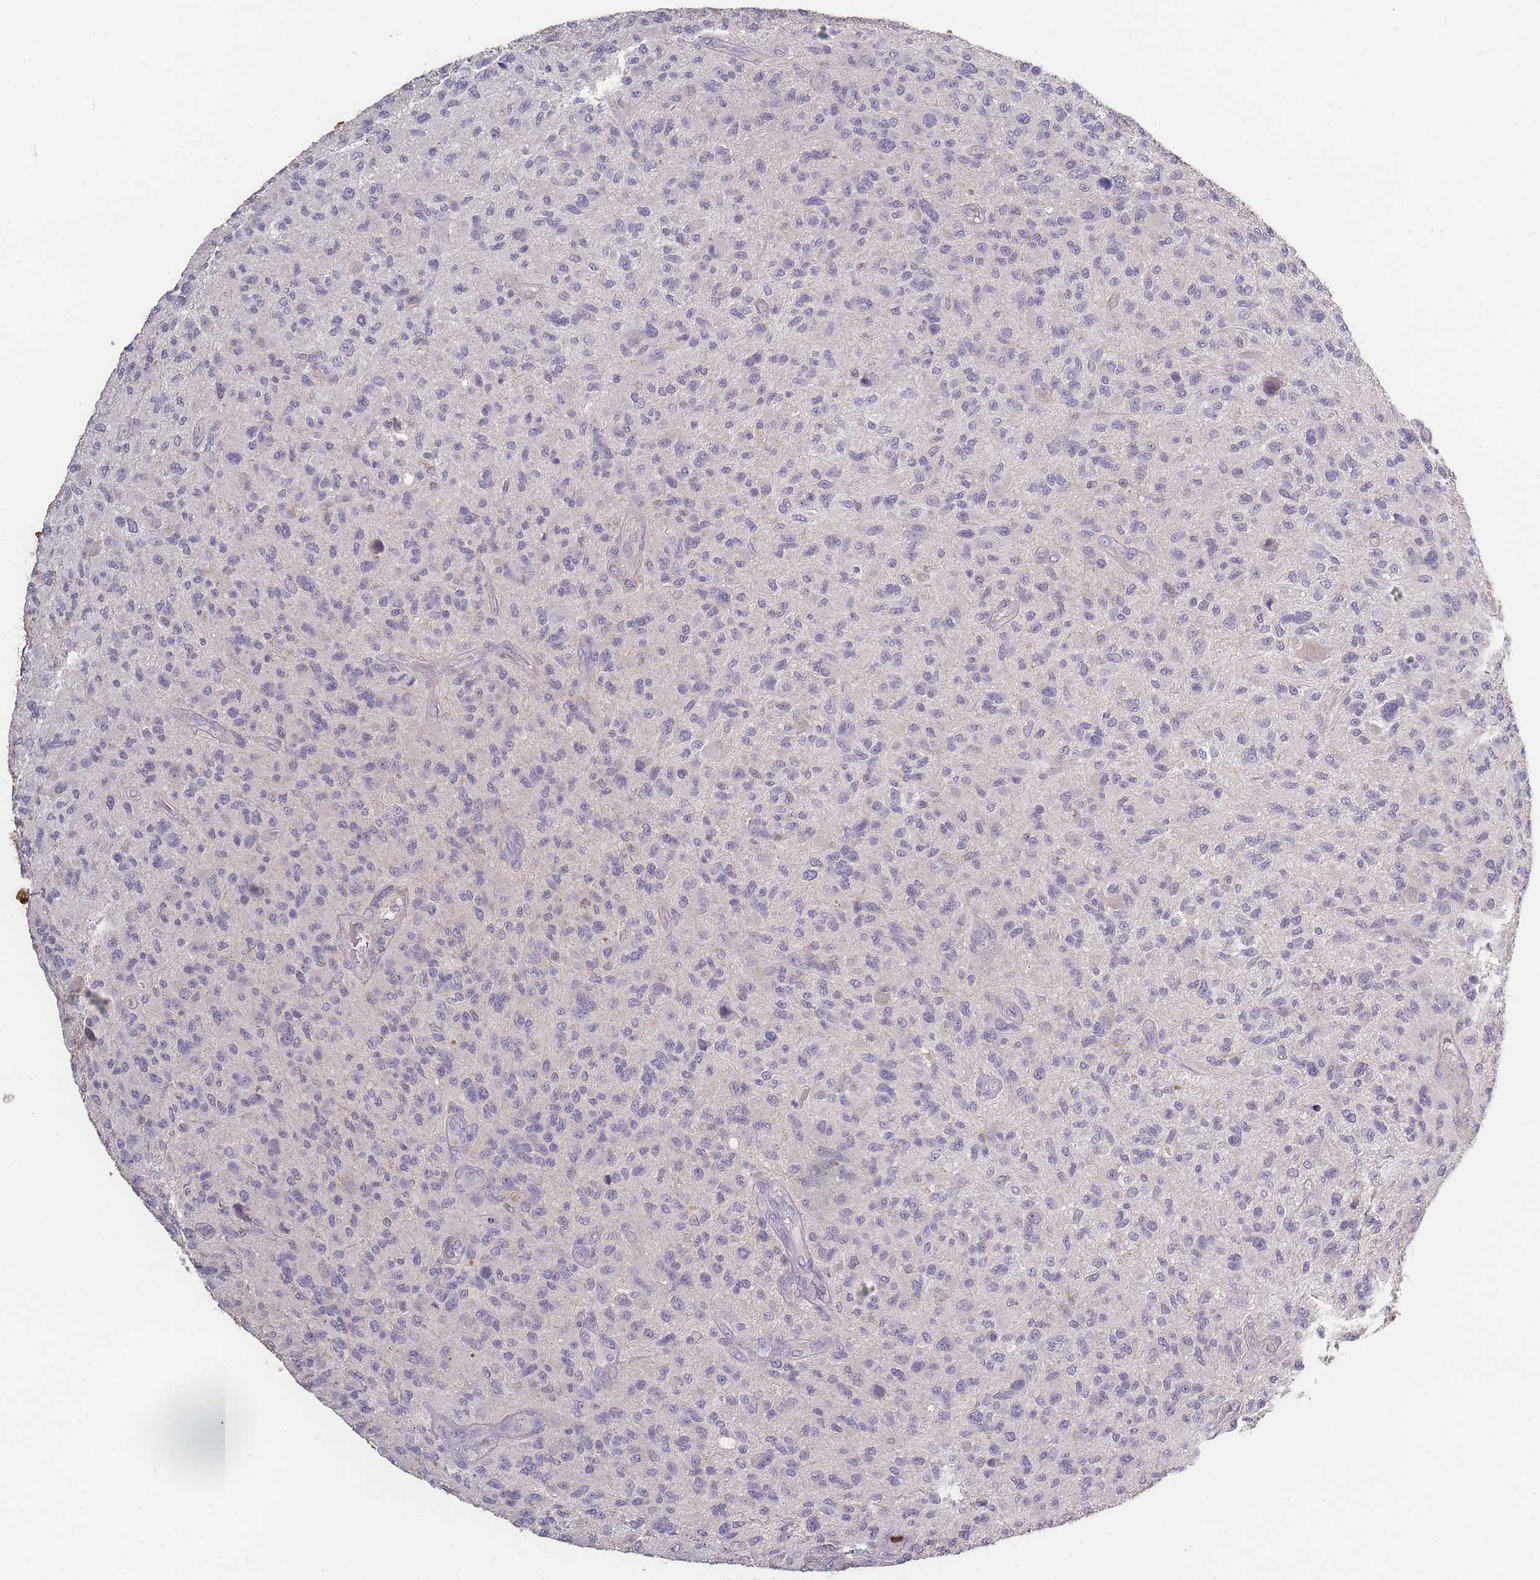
{"staining": {"intensity": "negative", "quantity": "none", "location": "none"}, "tissue": "glioma", "cell_type": "Tumor cells", "image_type": "cancer", "snomed": [{"axis": "morphology", "description": "Glioma, malignant, High grade"}, {"axis": "topography", "description": "Brain"}], "caption": "High power microscopy histopathology image of an immunohistochemistry histopathology image of glioma, revealing no significant expression in tumor cells.", "gene": "BST1", "patient": {"sex": "male", "age": 47}}